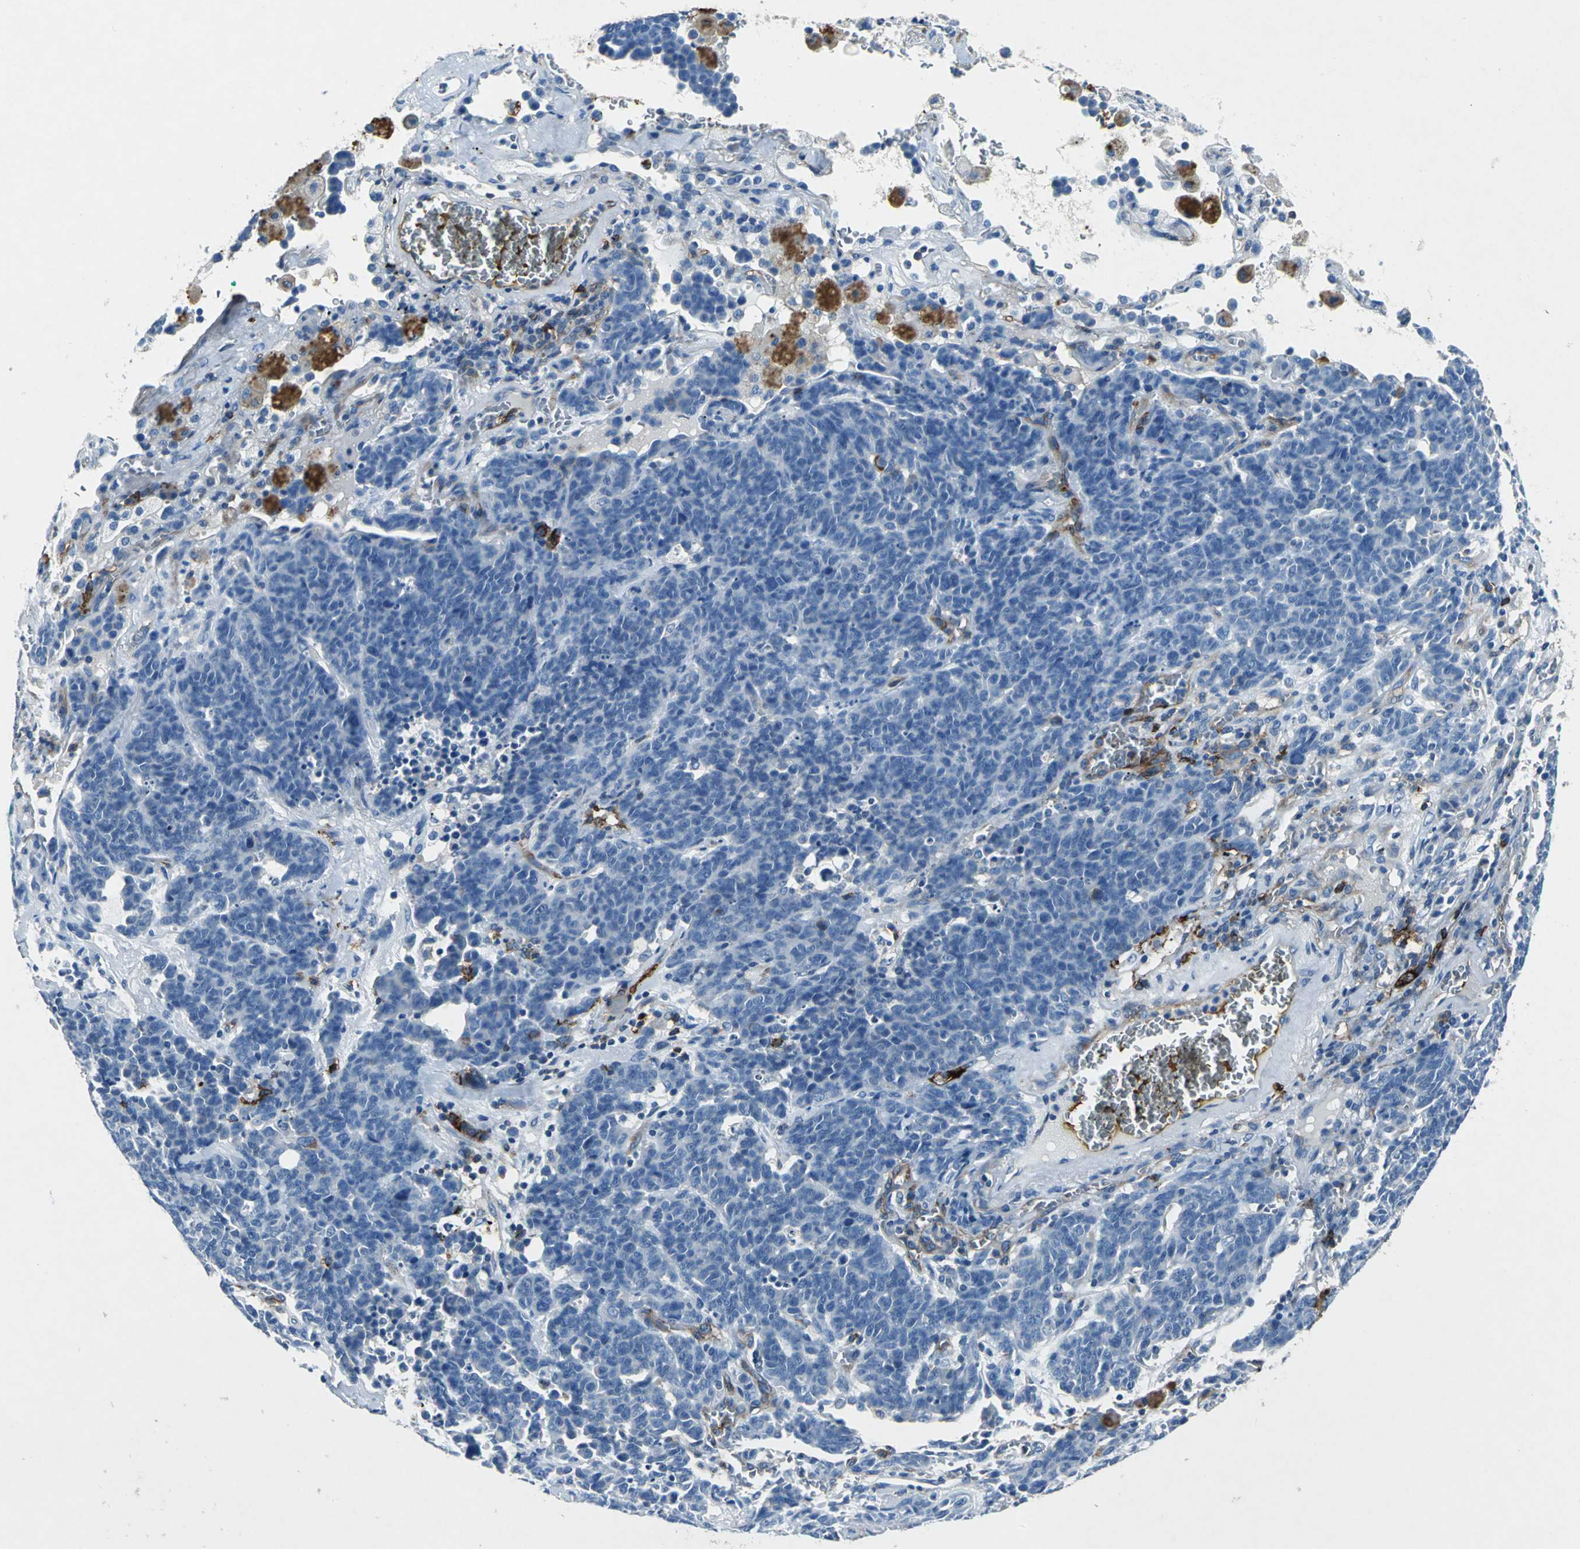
{"staining": {"intensity": "negative", "quantity": "none", "location": "none"}, "tissue": "lung cancer", "cell_type": "Tumor cells", "image_type": "cancer", "snomed": [{"axis": "morphology", "description": "Neoplasm, malignant, NOS"}, {"axis": "topography", "description": "Lung"}], "caption": "This is an immunohistochemistry histopathology image of lung cancer (malignant neoplasm). There is no expression in tumor cells.", "gene": "RPS13", "patient": {"sex": "female", "age": 58}}